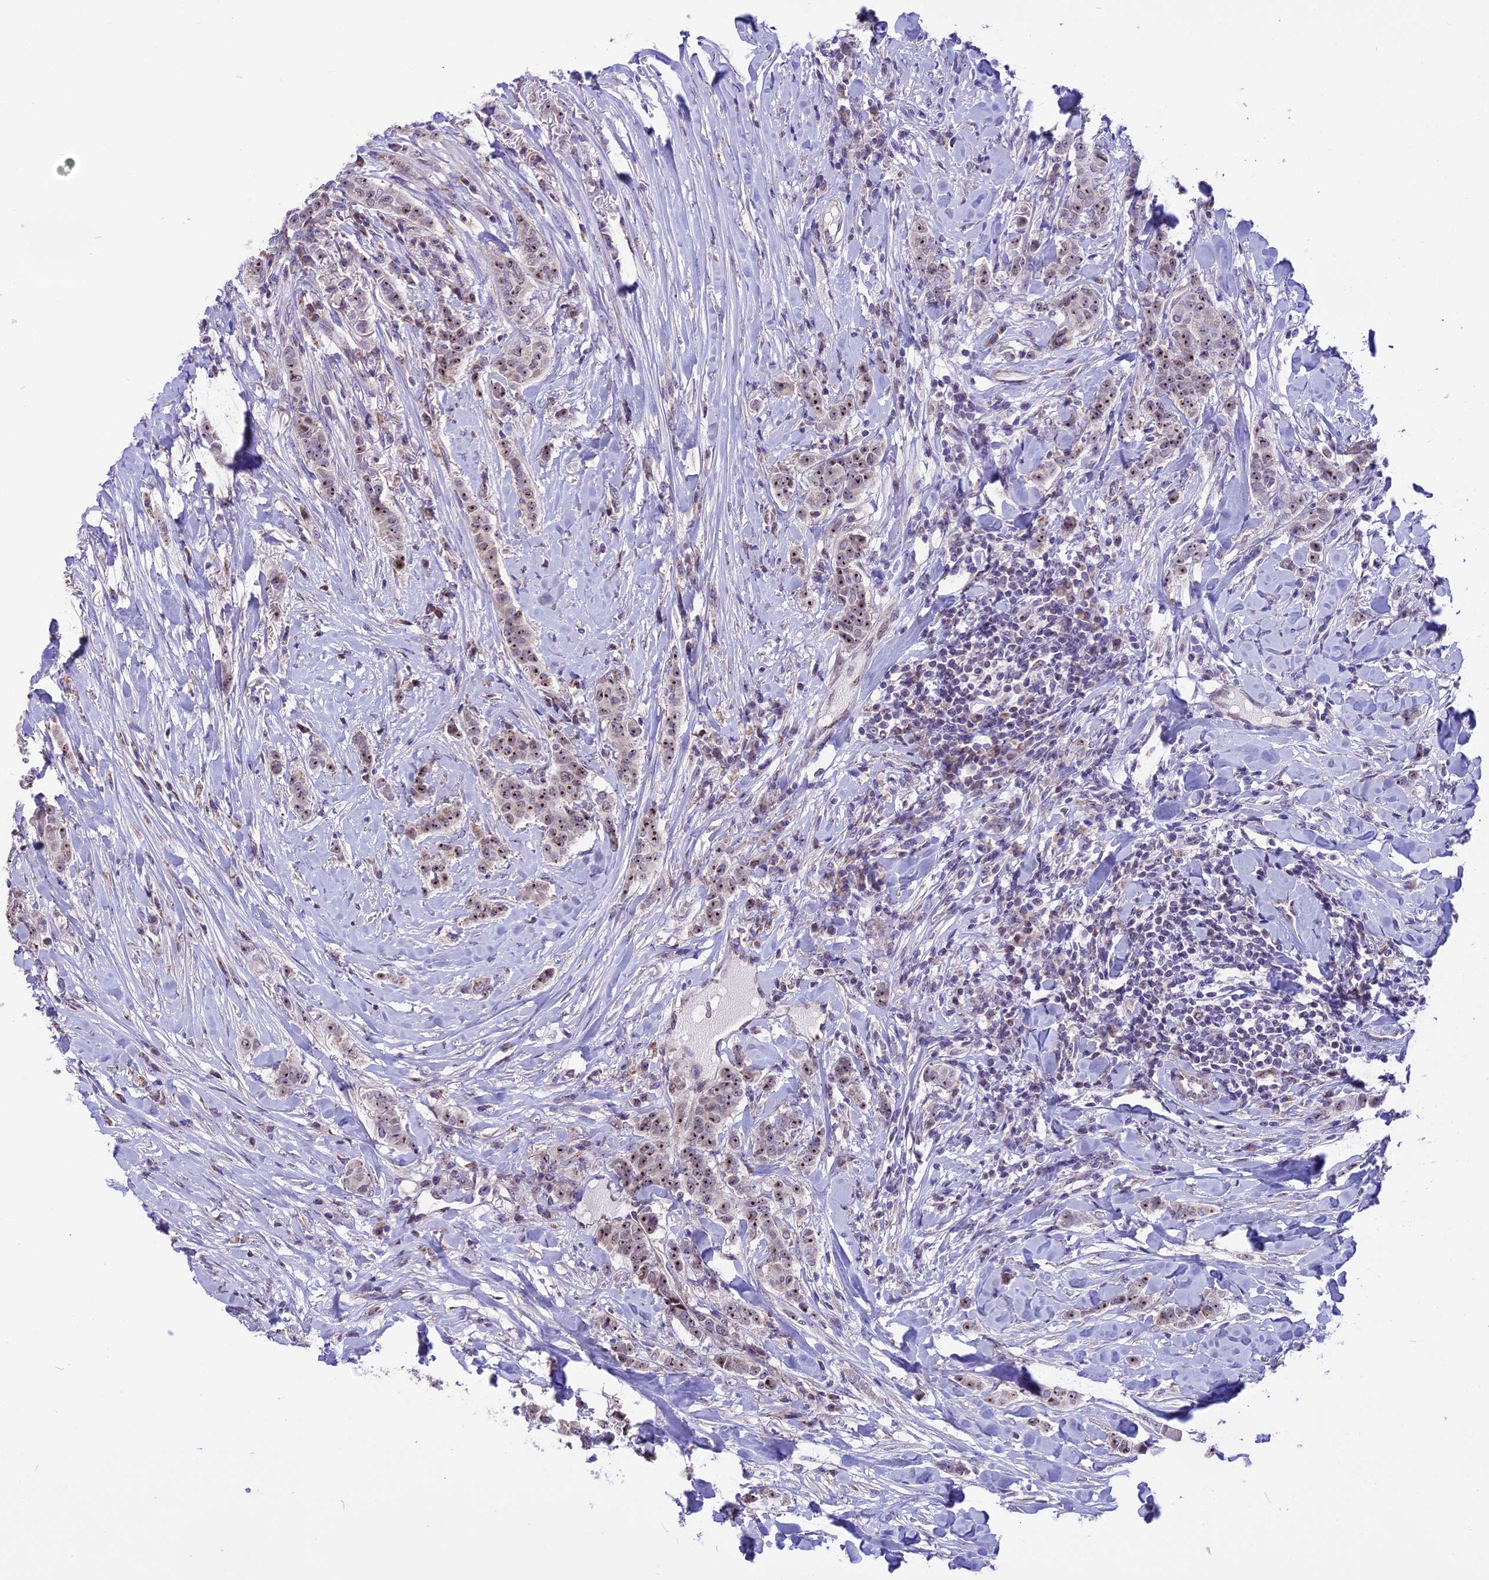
{"staining": {"intensity": "moderate", "quantity": ">75%", "location": "nuclear"}, "tissue": "breast cancer", "cell_type": "Tumor cells", "image_type": "cancer", "snomed": [{"axis": "morphology", "description": "Duct carcinoma"}, {"axis": "topography", "description": "Breast"}], "caption": "IHC (DAB) staining of breast cancer exhibits moderate nuclear protein expression in about >75% of tumor cells. The protein of interest is stained brown, and the nuclei are stained in blue (DAB (3,3'-diaminobenzidine) IHC with brightfield microscopy, high magnification).", "gene": "CMSS1", "patient": {"sex": "female", "age": 40}}